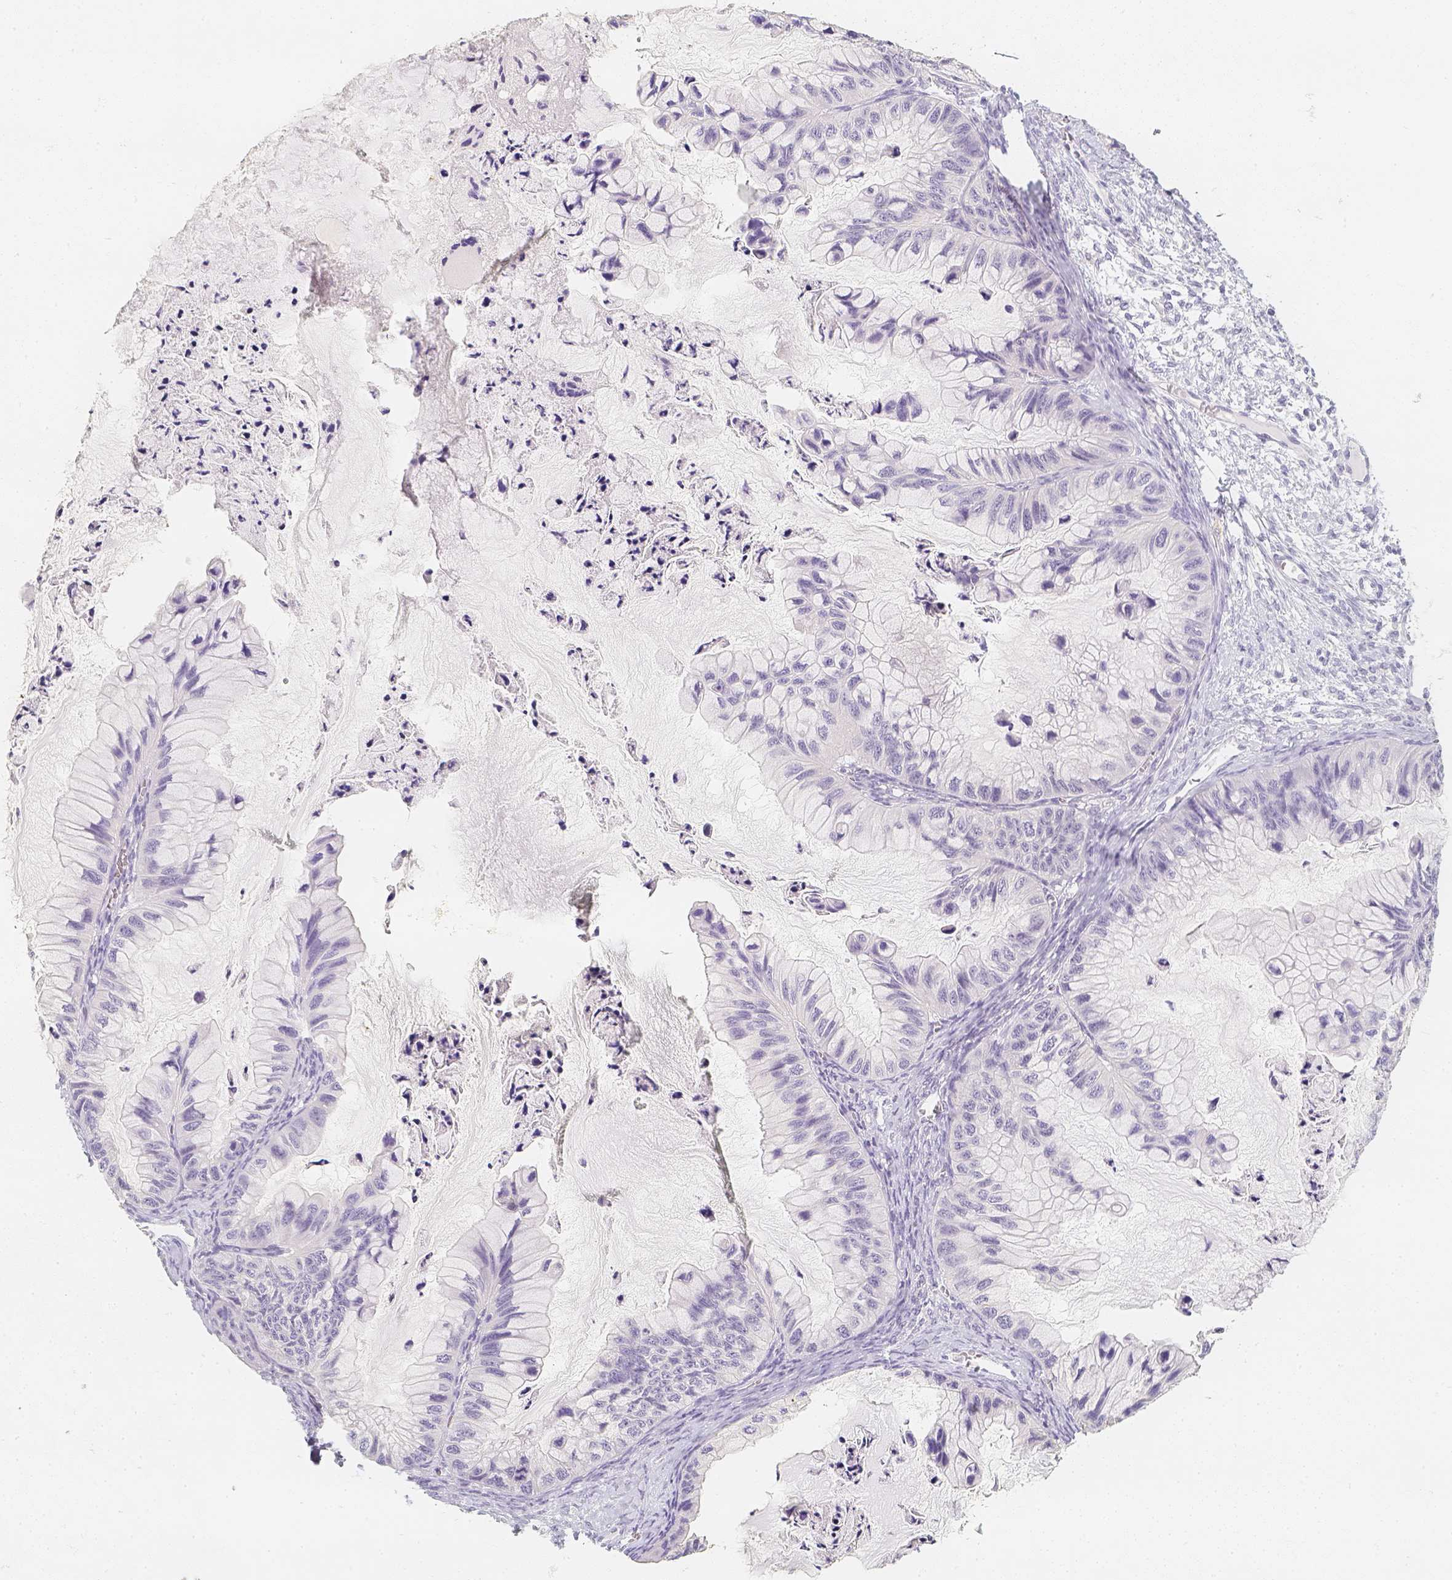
{"staining": {"intensity": "negative", "quantity": "none", "location": "none"}, "tissue": "ovarian cancer", "cell_type": "Tumor cells", "image_type": "cancer", "snomed": [{"axis": "morphology", "description": "Cystadenocarcinoma, mucinous, NOS"}, {"axis": "topography", "description": "Ovary"}], "caption": "The histopathology image reveals no staining of tumor cells in mucinous cystadenocarcinoma (ovarian).", "gene": "SLC18A1", "patient": {"sex": "female", "age": 72}}